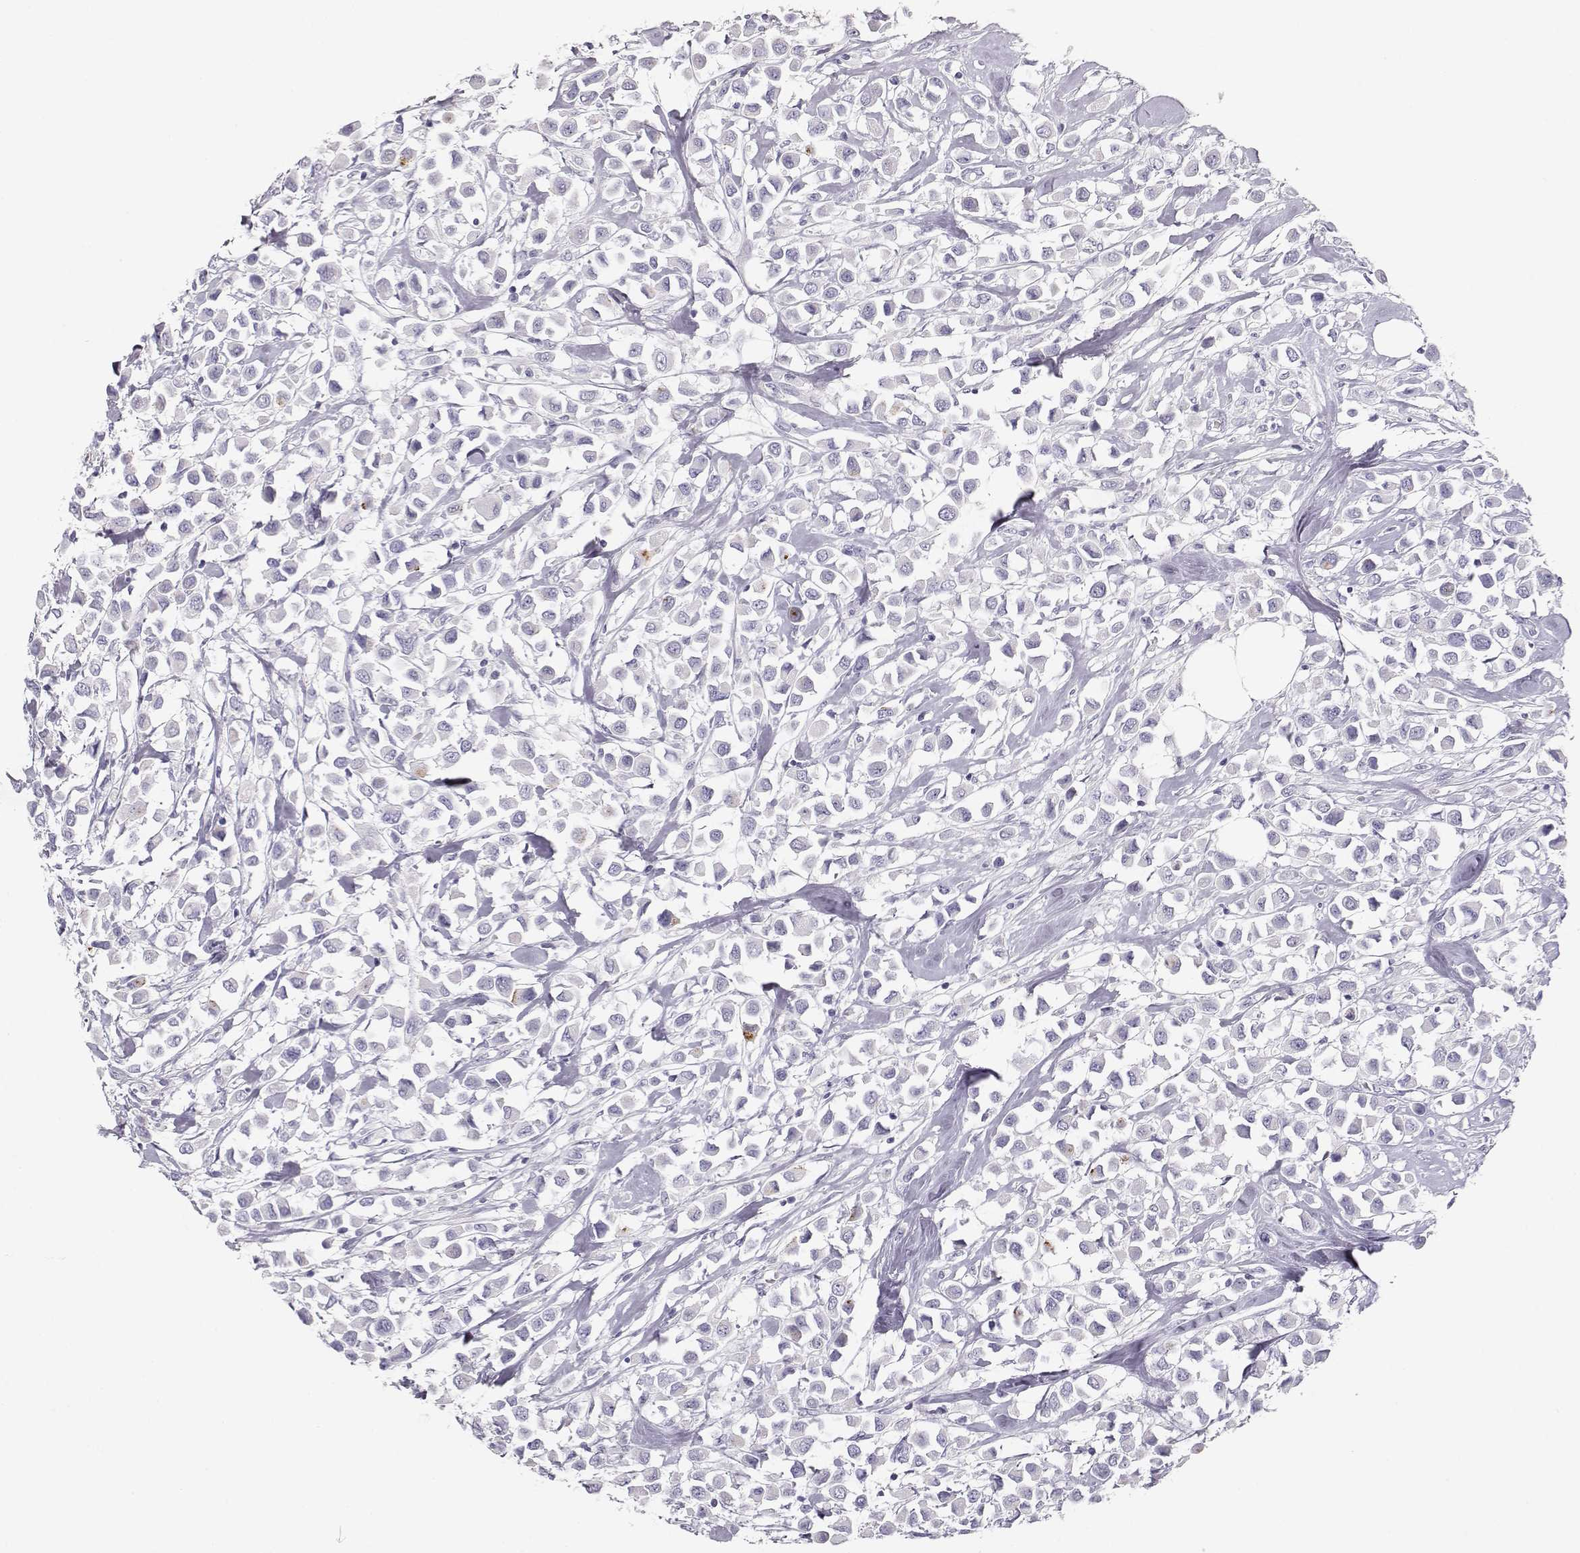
{"staining": {"intensity": "negative", "quantity": "none", "location": "none"}, "tissue": "breast cancer", "cell_type": "Tumor cells", "image_type": "cancer", "snomed": [{"axis": "morphology", "description": "Duct carcinoma"}, {"axis": "topography", "description": "Breast"}], "caption": "The photomicrograph displays no staining of tumor cells in breast cancer. The staining is performed using DAB brown chromogen with nuclei counter-stained in using hematoxylin.", "gene": "LEPR", "patient": {"sex": "female", "age": 61}}